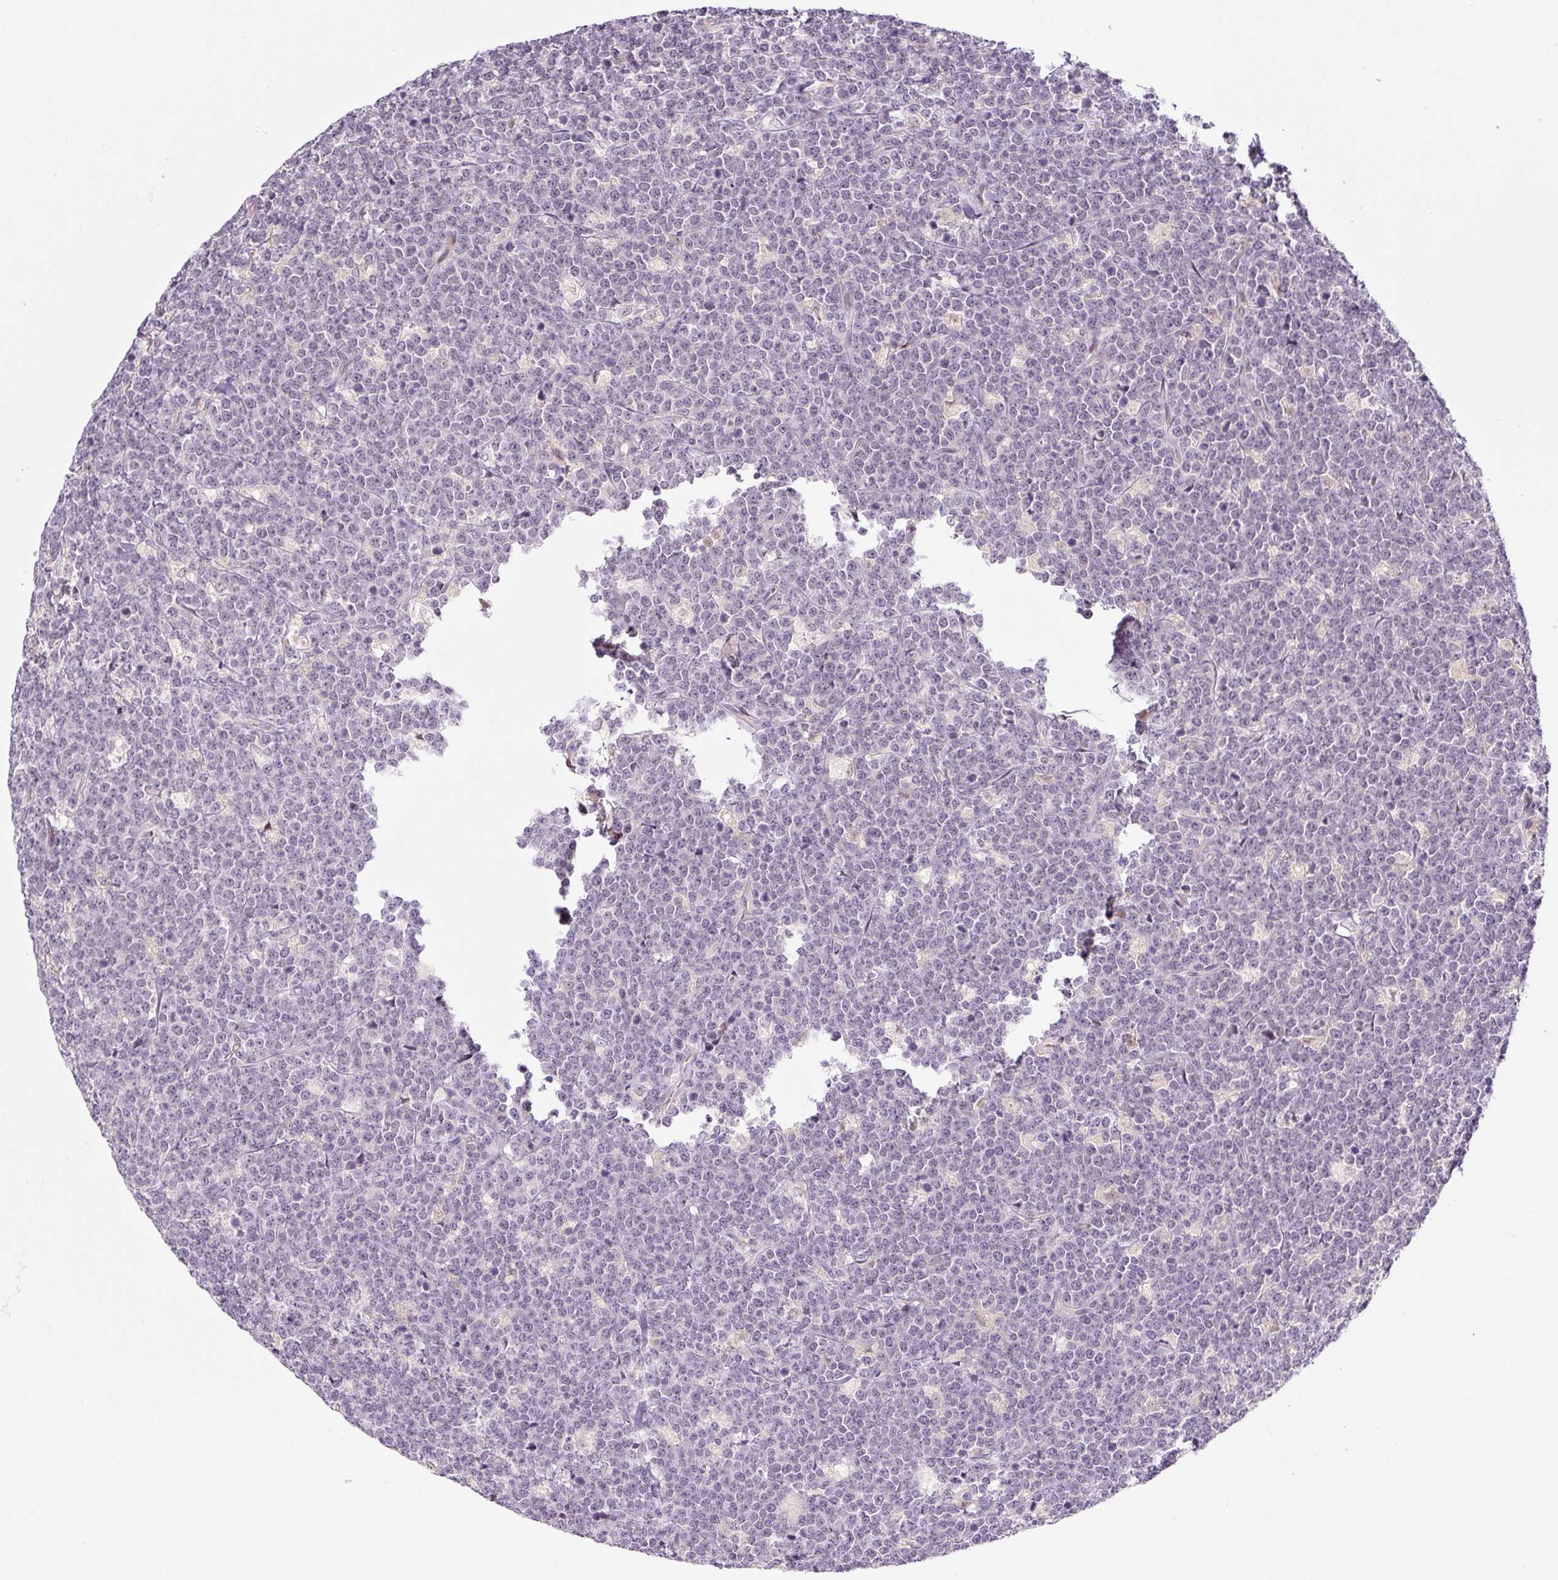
{"staining": {"intensity": "negative", "quantity": "none", "location": "none"}, "tissue": "lymphoma", "cell_type": "Tumor cells", "image_type": "cancer", "snomed": [{"axis": "morphology", "description": "Malignant lymphoma, non-Hodgkin's type, High grade"}, {"axis": "topography", "description": "Small intestine"}, {"axis": "topography", "description": "Colon"}], "caption": "This is a image of immunohistochemistry staining of lymphoma, which shows no expression in tumor cells. The staining was performed using DAB (3,3'-diaminobenzidine) to visualize the protein expression in brown, while the nuclei were stained in blue with hematoxylin (Magnification: 20x).", "gene": "PRKAA2", "patient": {"sex": "male", "age": 8}}